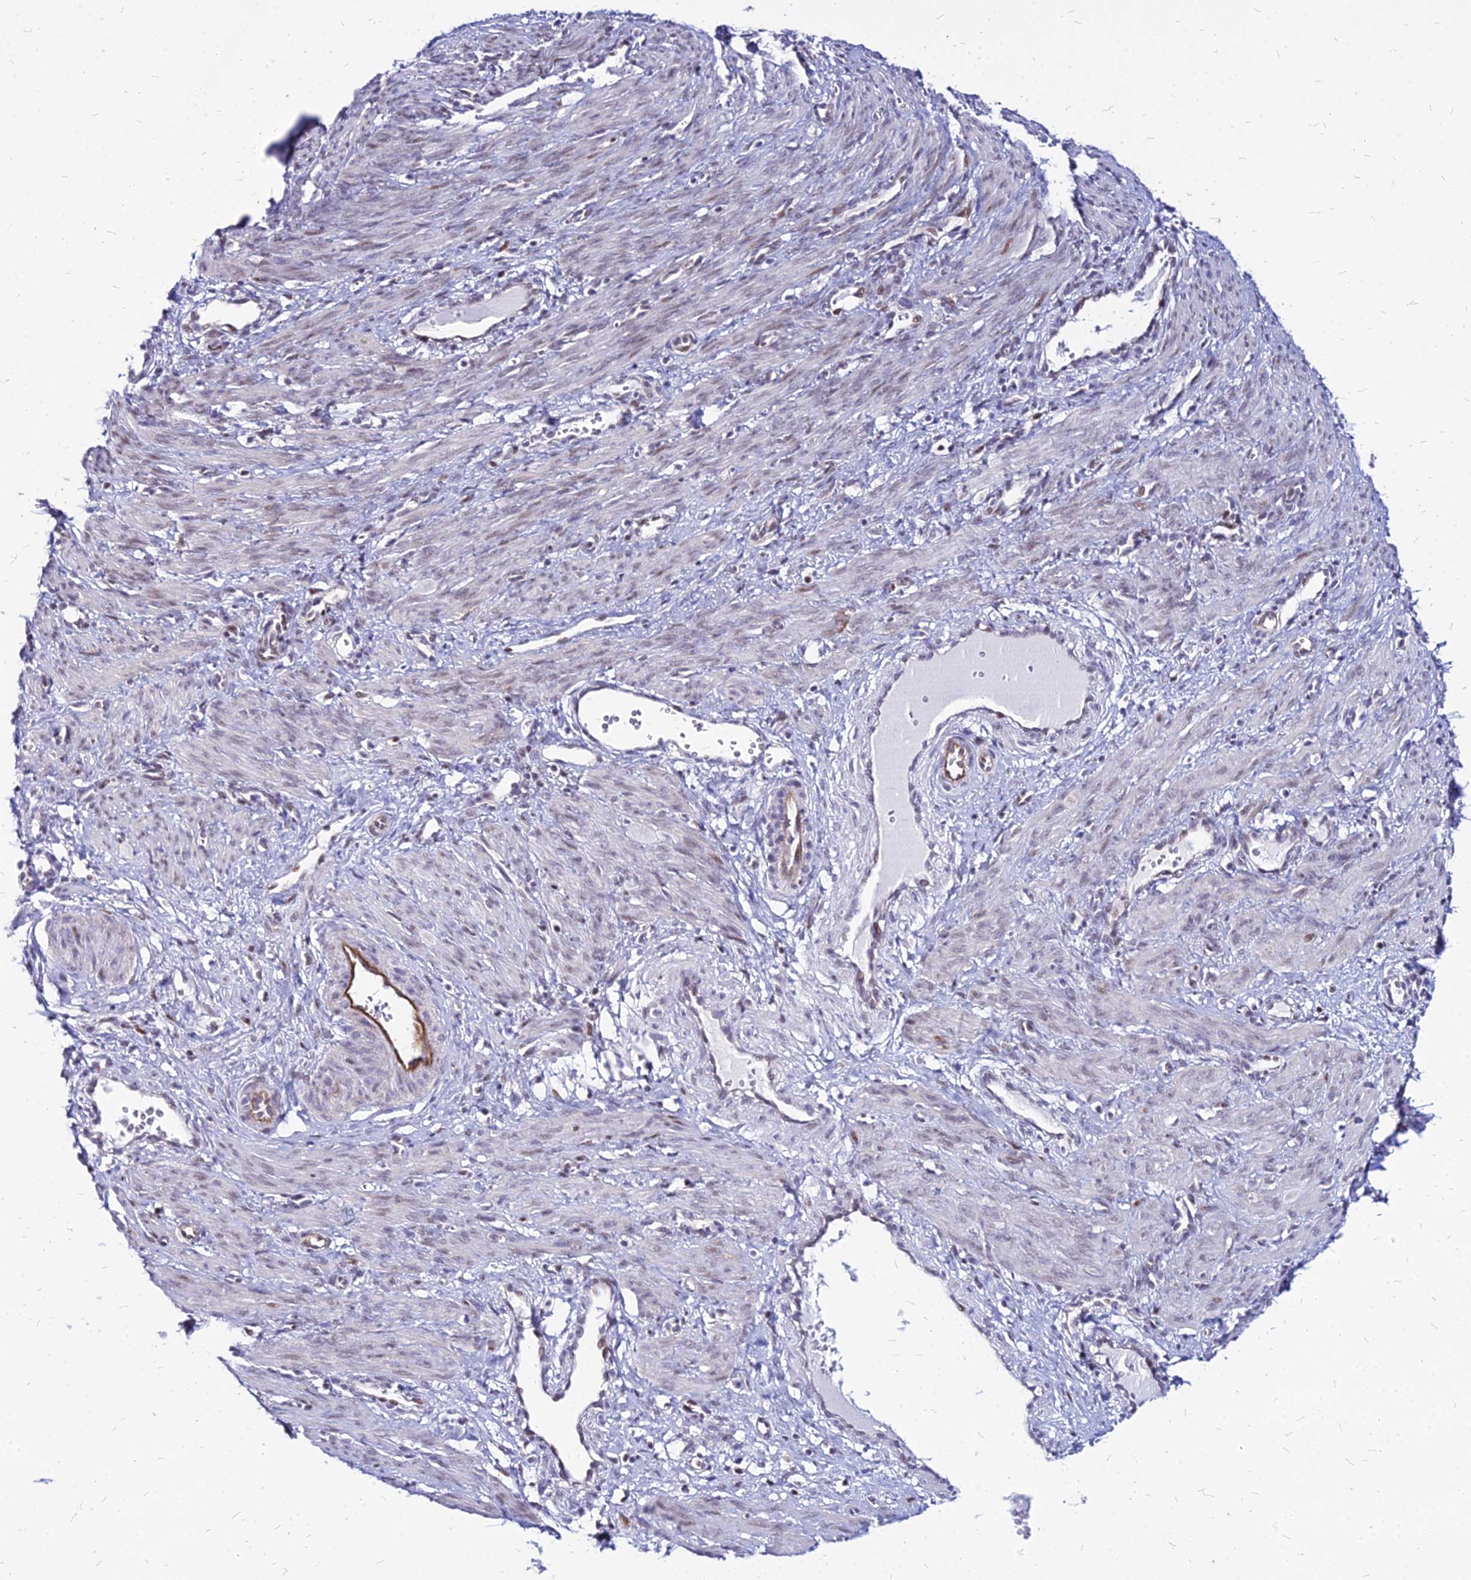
{"staining": {"intensity": "moderate", "quantity": "<25%", "location": "nuclear"}, "tissue": "smooth muscle", "cell_type": "Smooth muscle cells", "image_type": "normal", "snomed": [{"axis": "morphology", "description": "Normal tissue, NOS"}, {"axis": "topography", "description": "Endometrium"}], "caption": "DAB (3,3'-diaminobenzidine) immunohistochemical staining of normal human smooth muscle displays moderate nuclear protein staining in about <25% of smooth muscle cells.", "gene": "FDX2", "patient": {"sex": "female", "age": 33}}